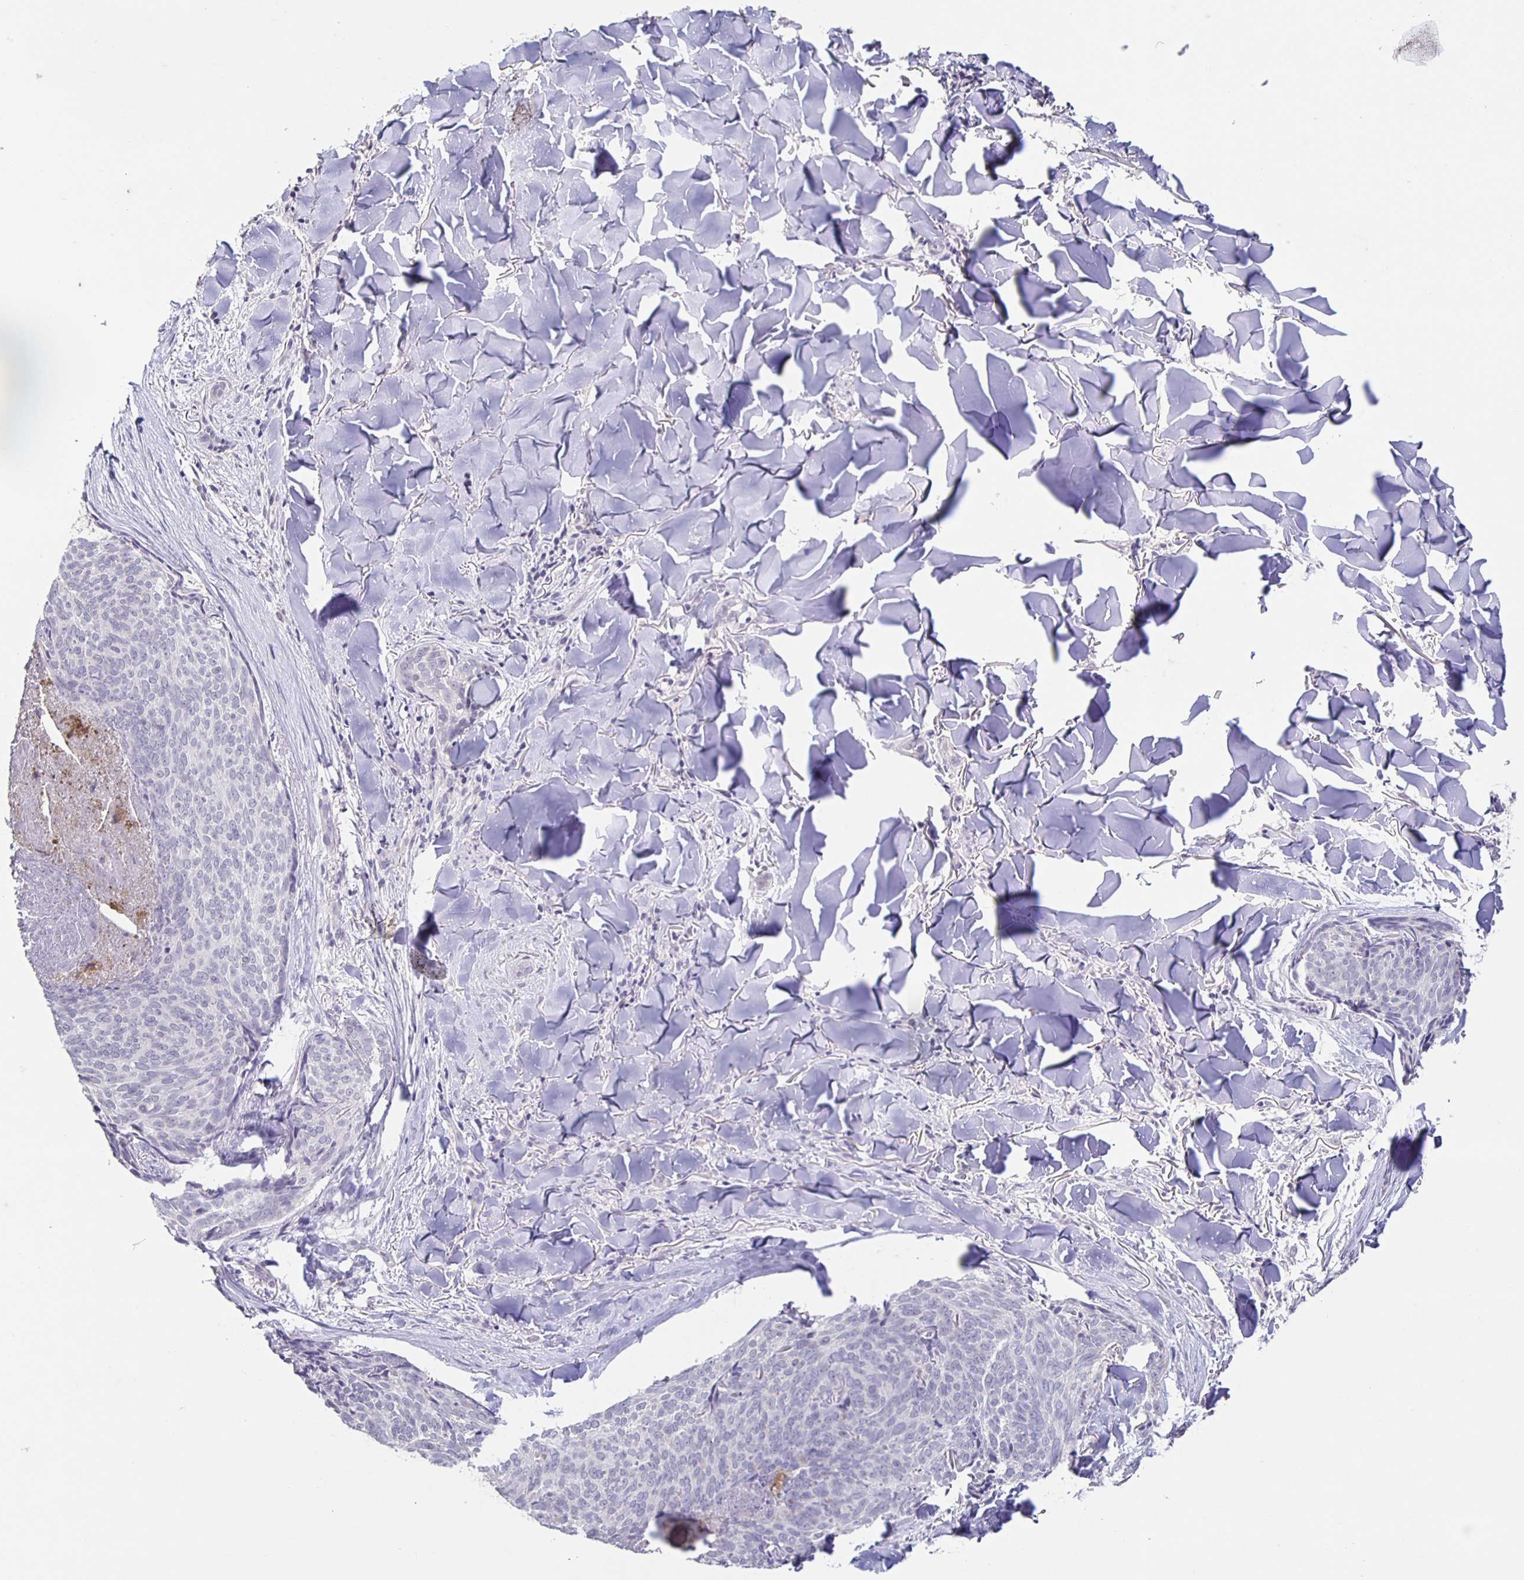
{"staining": {"intensity": "negative", "quantity": "none", "location": "none"}, "tissue": "skin cancer", "cell_type": "Tumor cells", "image_type": "cancer", "snomed": [{"axis": "morphology", "description": "Basal cell carcinoma"}, {"axis": "topography", "description": "Skin"}], "caption": "Immunohistochemistry micrograph of skin basal cell carcinoma stained for a protein (brown), which reveals no positivity in tumor cells.", "gene": "INSL5", "patient": {"sex": "female", "age": 82}}